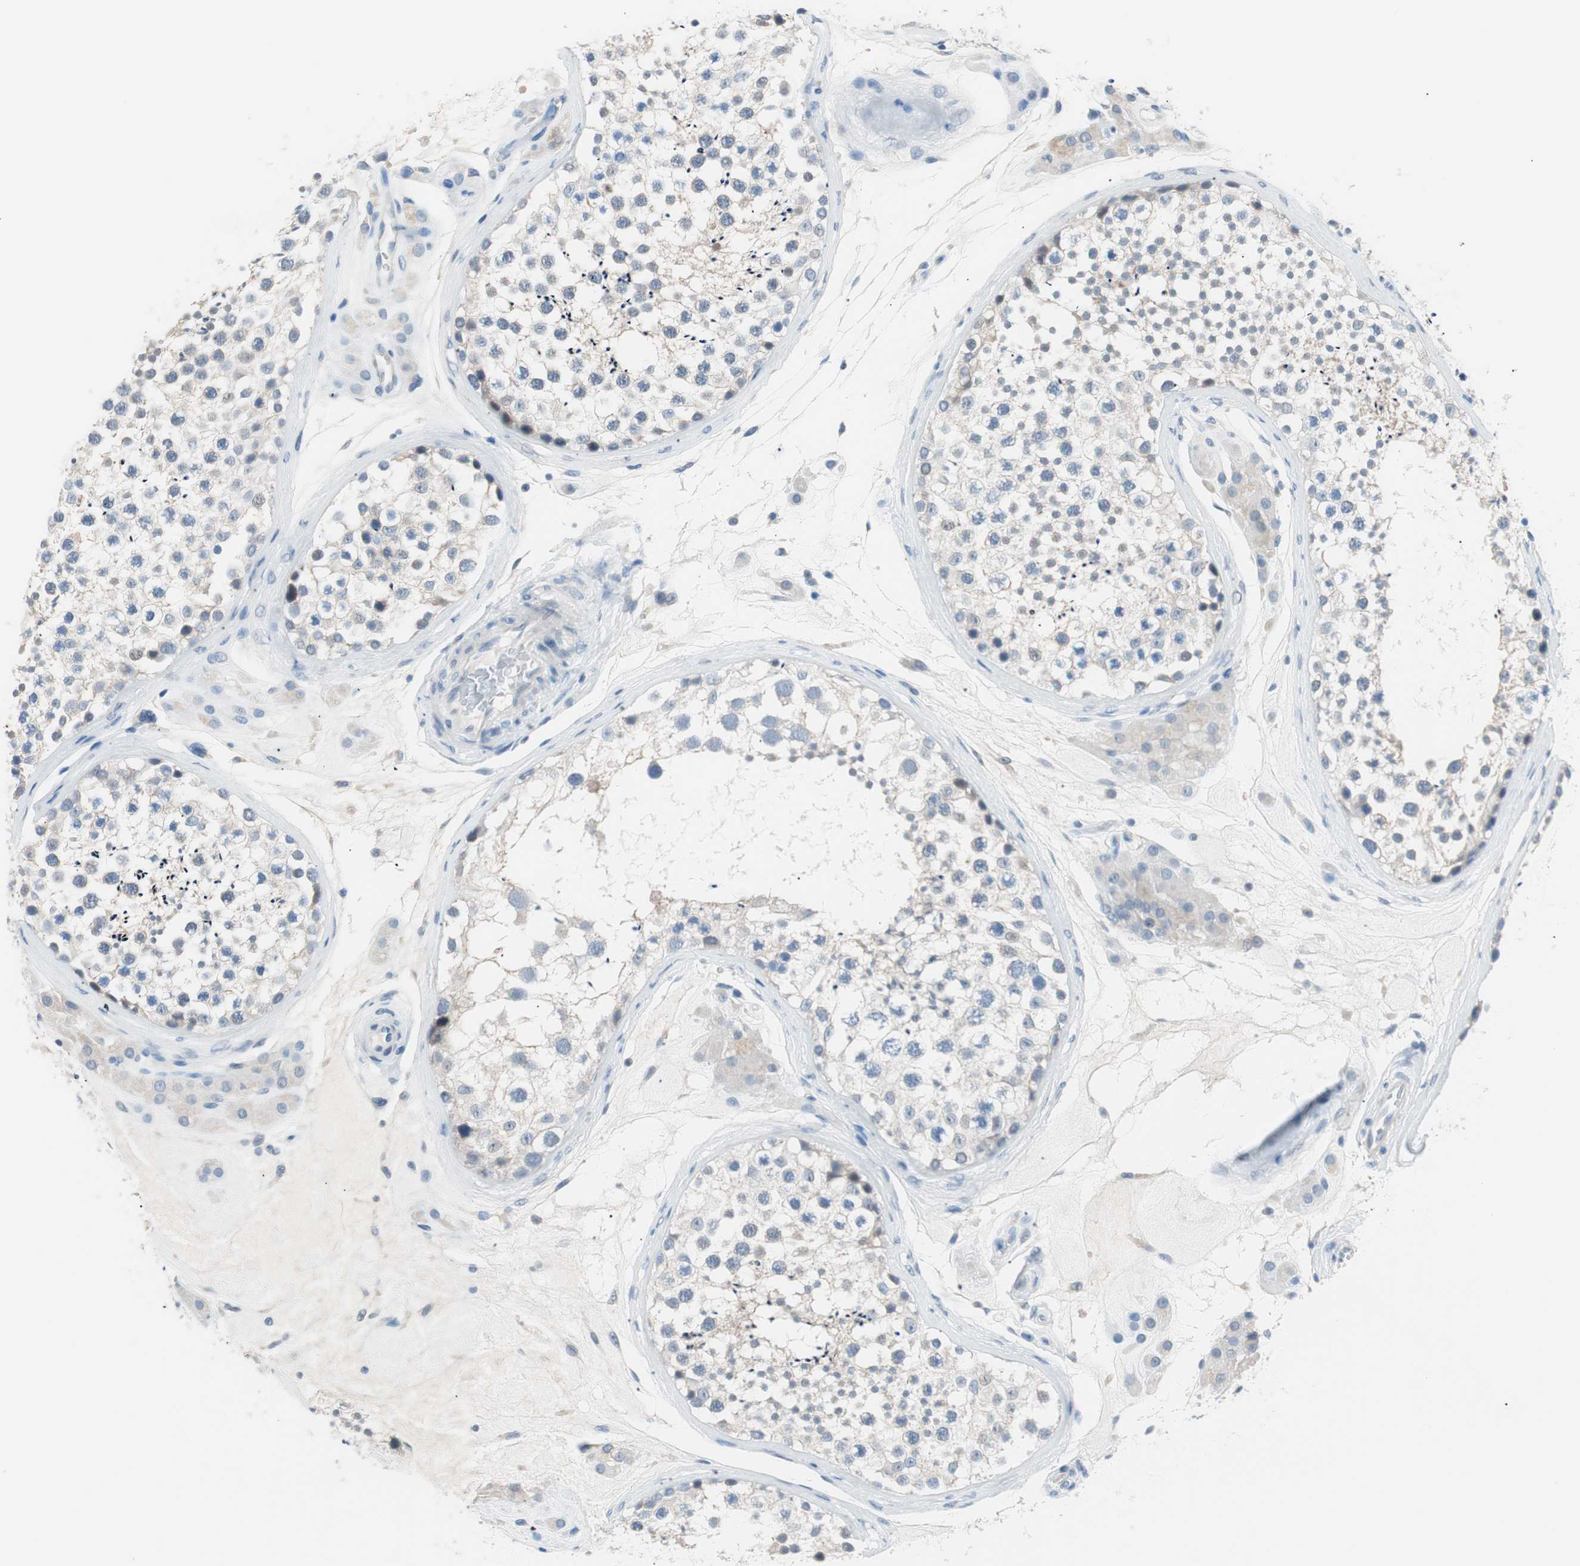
{"staining": {"intensity": "weak", "quantity": "25%-75%", "location": "cytoplasmic/membranous"}, "tissue": "testis", "cell_type": "Cells in seminiferous ducts", "image_type": "normal", "snomed": [{"axis": "morphology", "description": "Normal tissue, NOS"}, {"axis": "topography", "description": "Testis"}], "caption": "This image shows IHC staining of unremarkable human testis, with low weak cytoplasmic/membranous staining in about 25%-75% of cells in seminiferous ducts.", "gene": "VIL1", "patient": {"sex": "male", "age": 46}}